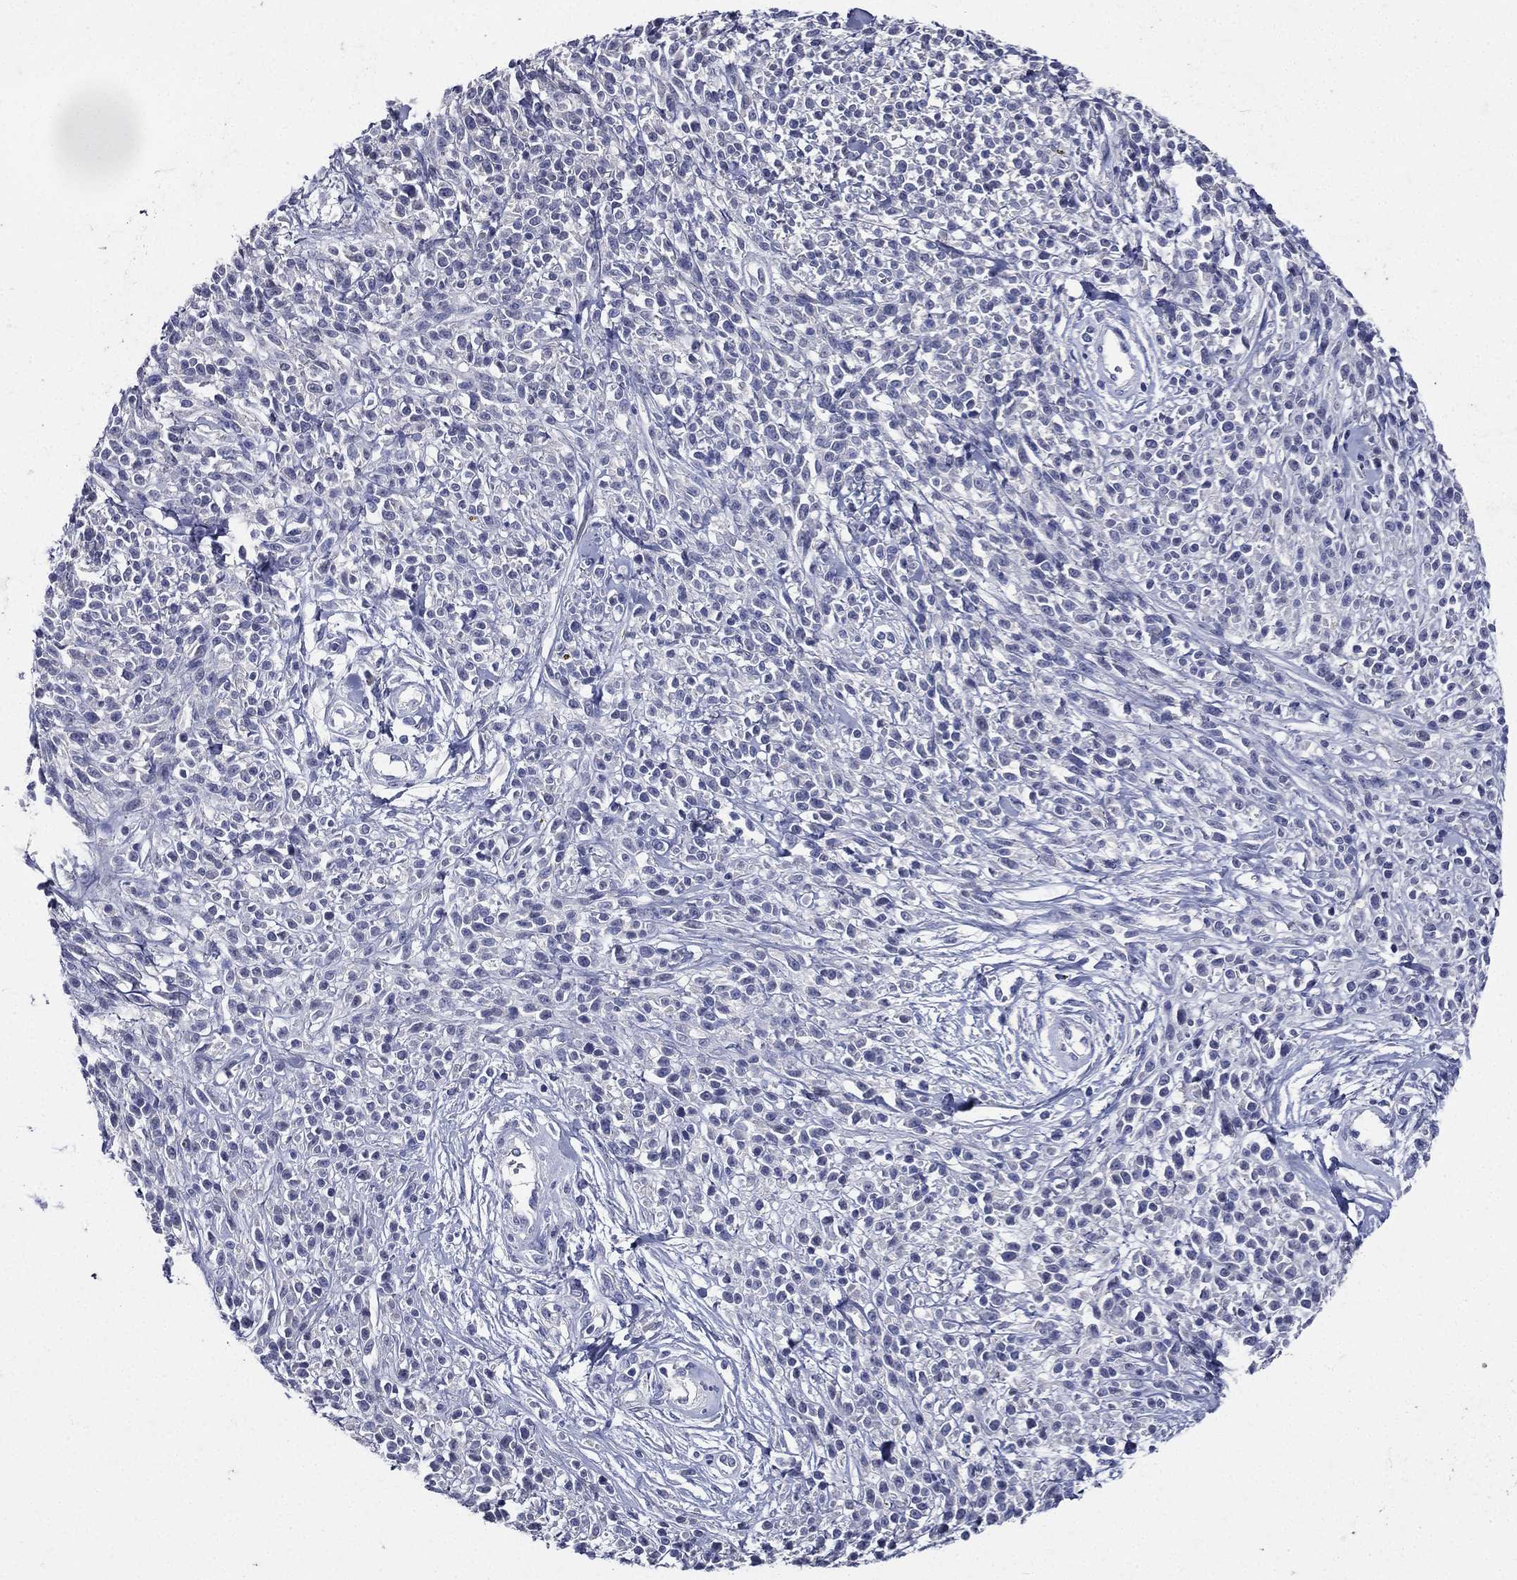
{"staining": {"intensity": "negative", "quantity": "none", "location": "none"}, "tissue": "melanoma", "cell_type": "Tumor cells", "image_type": "cancer", "snomed": [{"axis": "morphology", "description": "Malignant melanoma, NOS"}, {"axis": "topography", "description": "Skin"}, {"axis": "topography", "description": "Skin of trunk"}], "caption": "There is no significant staining in tumor cells of malignant melanoma. The staining was performed using DAB (3,3'-diaminobenzidine) to visualize the protein expression in brown, while the nuclei were stained in blue with hematoxylin (Magnification: 20x).", "gene": "TGM1", "patient": {"sex": "male", "age": 74}}